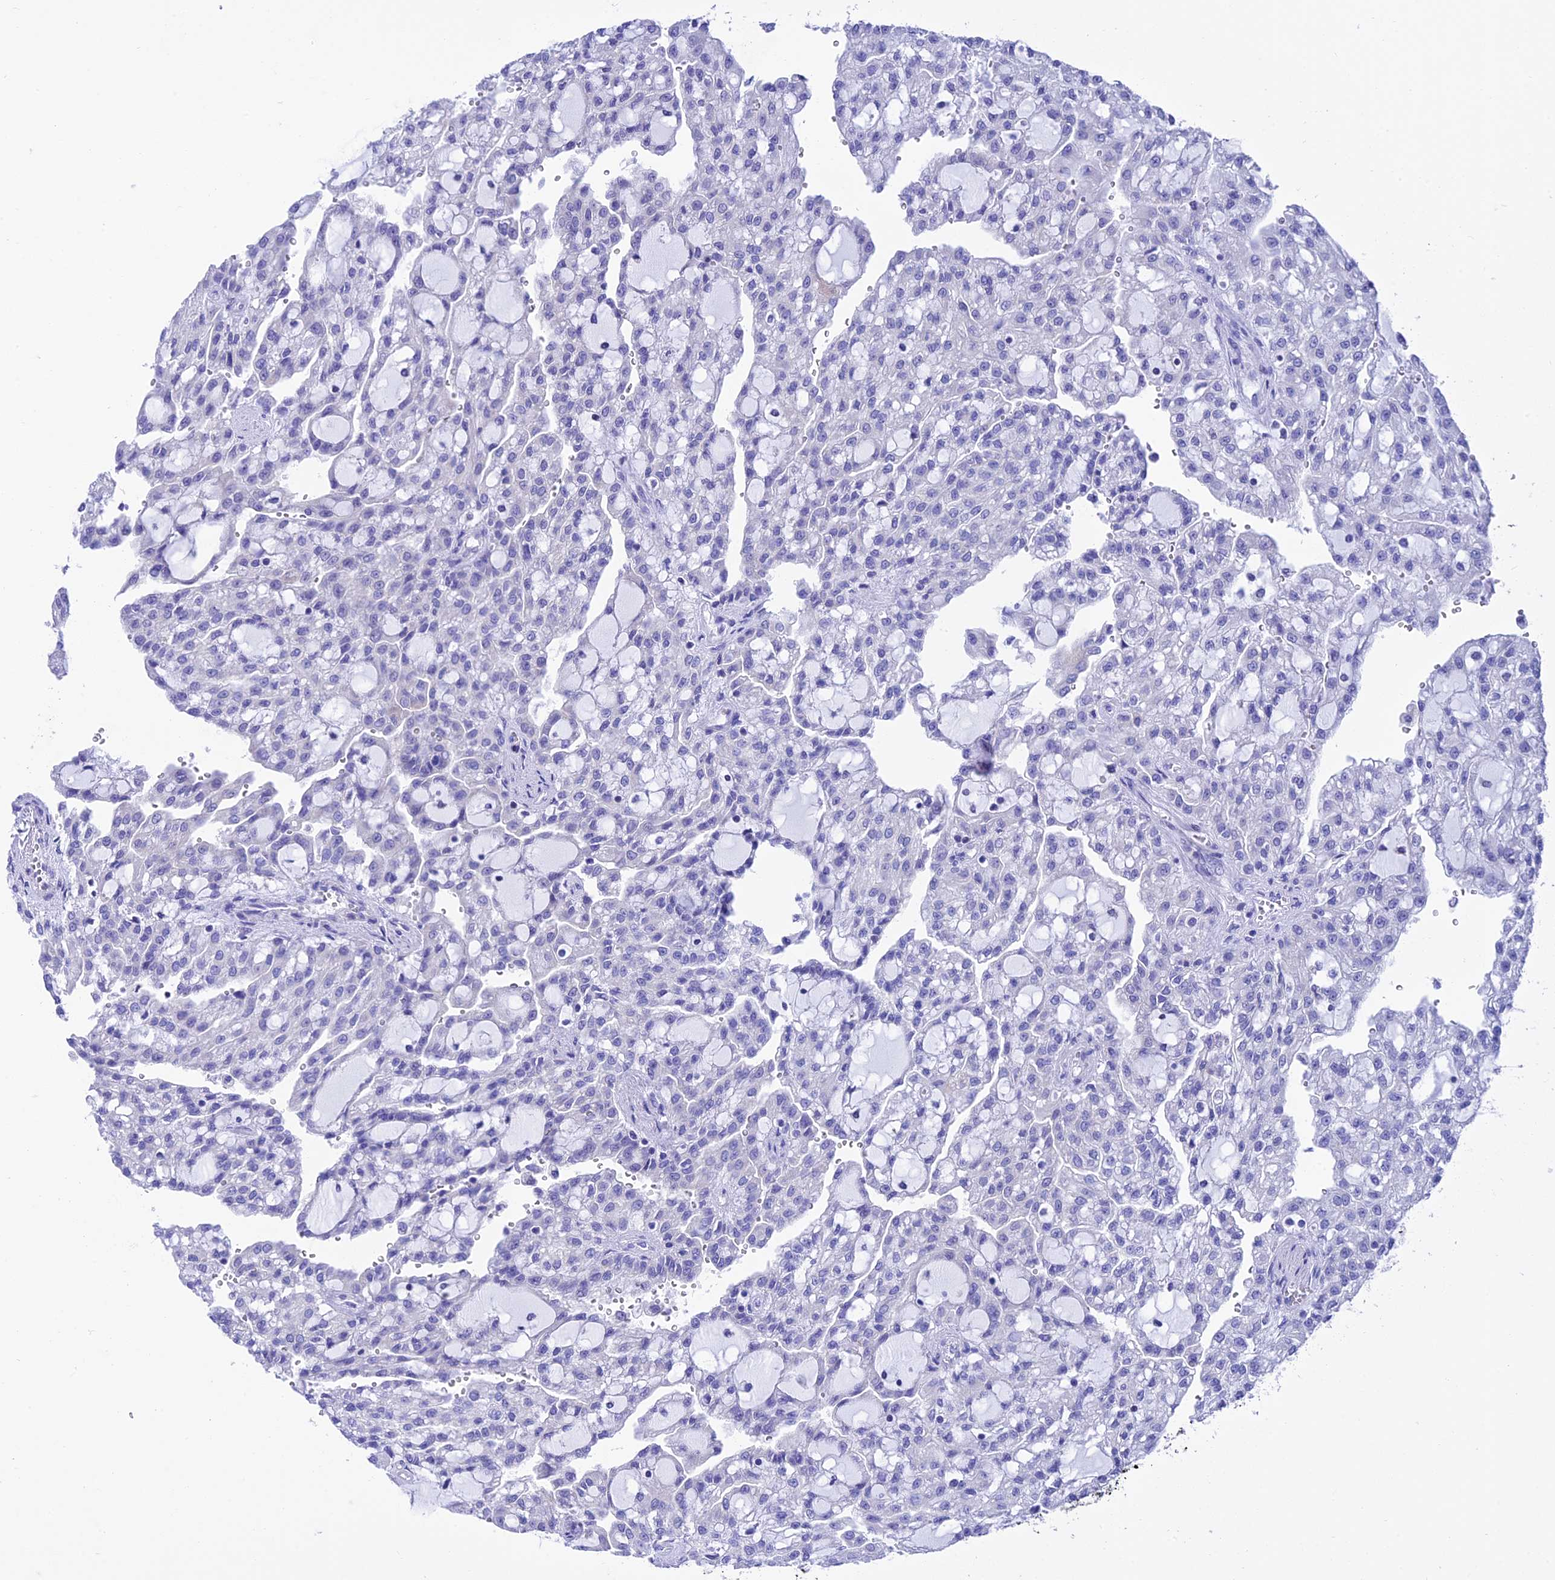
{"staining": {"intensity": "negative", "quantity": "none", "location": "none"}, "tissue": "renal cancer", "cell_type": "Tumor cells", "image_type": "cancer", "snomed": [{"axis": "morphology", "description": "Adenocarcinoma, NOS"}, {"axis": "topography", "description": "Kidney"}], "caption": "The image reveals no staining of tumor cells in renal adenocarcinoma.", "gene": "REEP4", "patient": {"sex": "male", "age": 63}}